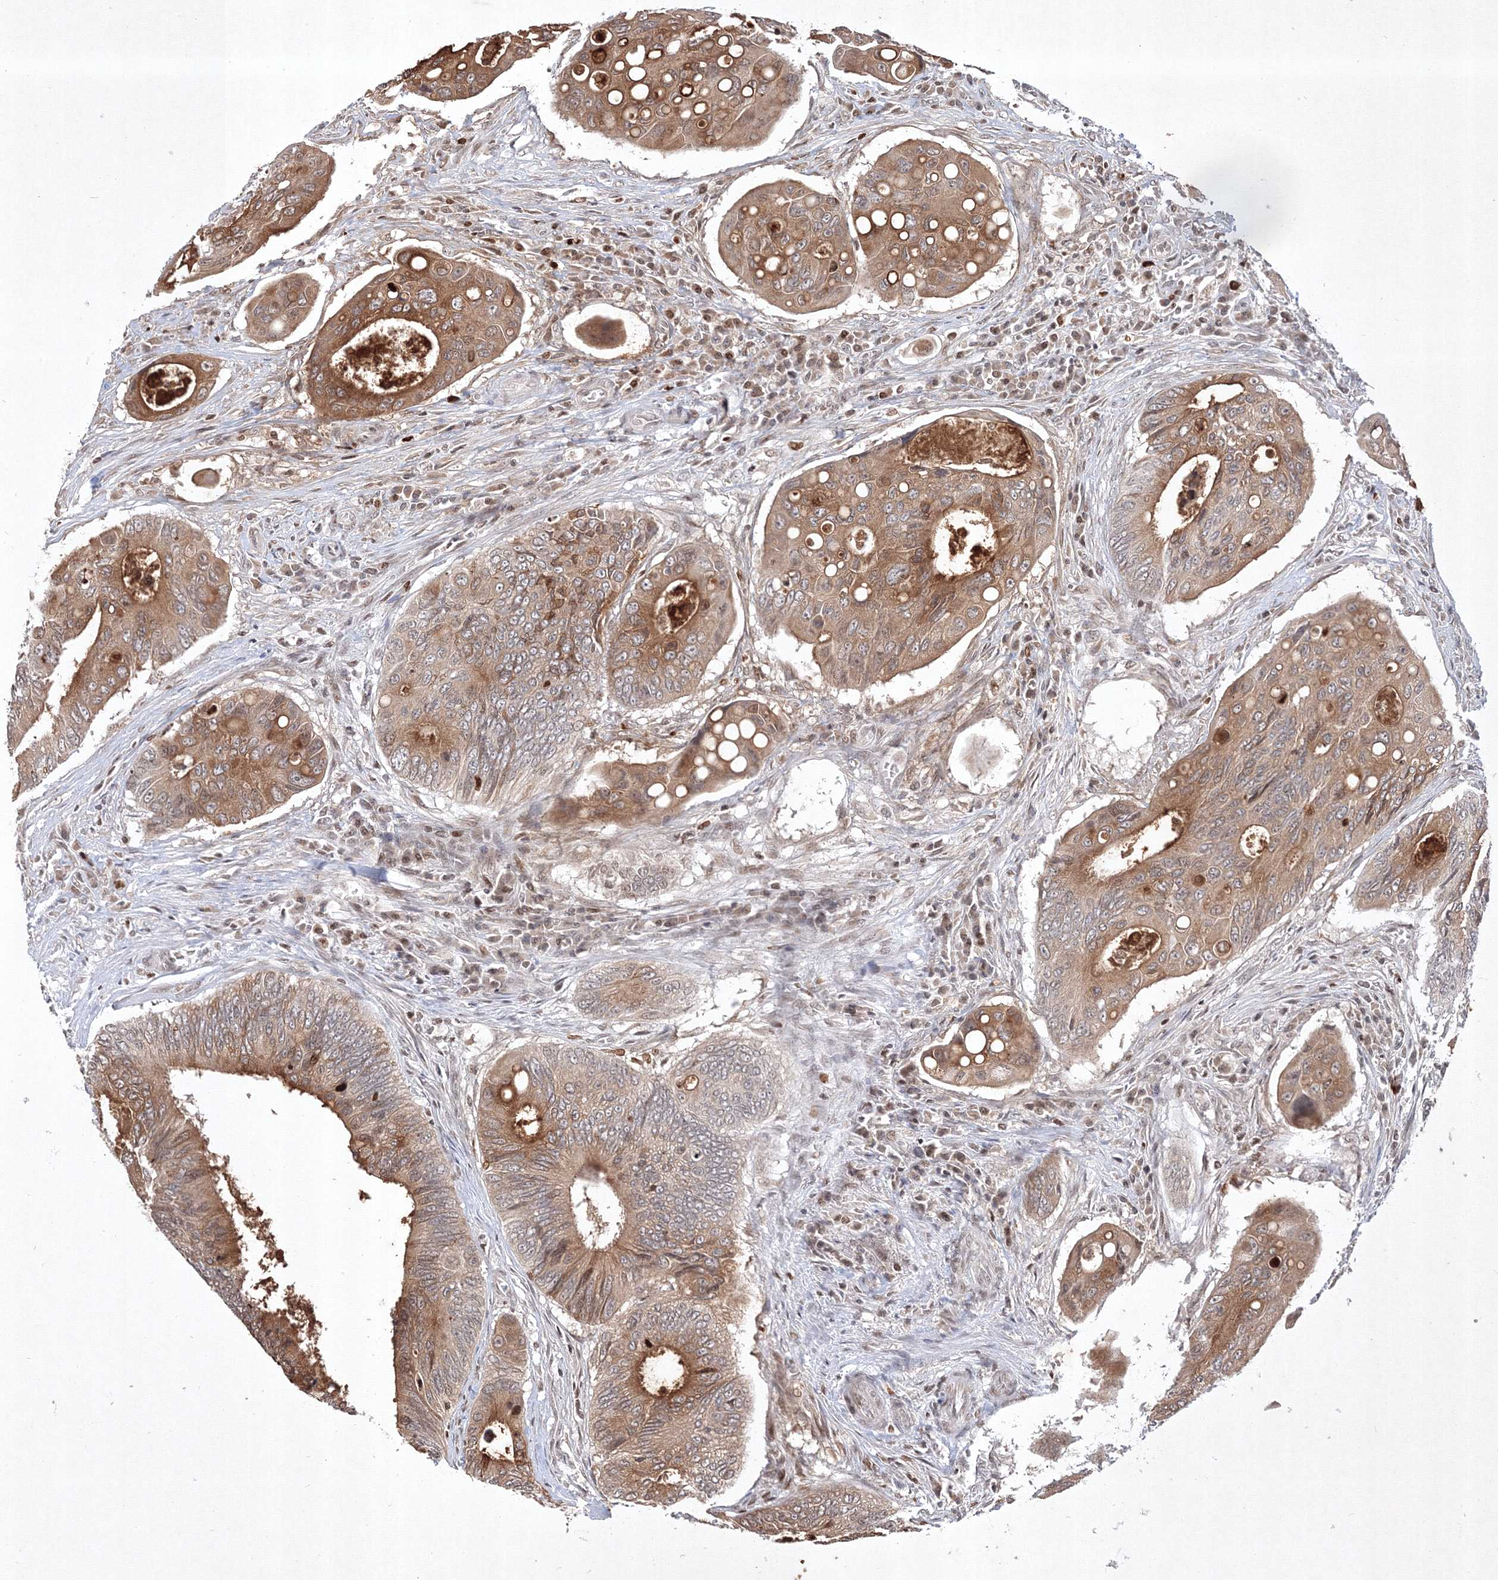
{"staining": {"intensity": "moderate", "quantity": ">75%", "location": "cytoplasmic/membranous,nuclear"}, "tissue": "colorectal cancer", "cell_type": "Tumor cells", "image_type": "cancer", "snomed": [{"axis": "morphology", "description": "Inflammation, NOS"}, {"axis": "morphology", "description": "Adenocarcinoma, NOS"}, {"axis": "topography", "description": "Colon"}], "caption": "An IHC photomicrograph of neoplastic tissue is shown. Protein staining in brown highlights moderate cytoplasmic/membranous and nuclear positivity in adenocarcinoma (colorectal) within tumor cells.", "gene": "TAB1", "patient": {"sex": "male", "age": 72}}